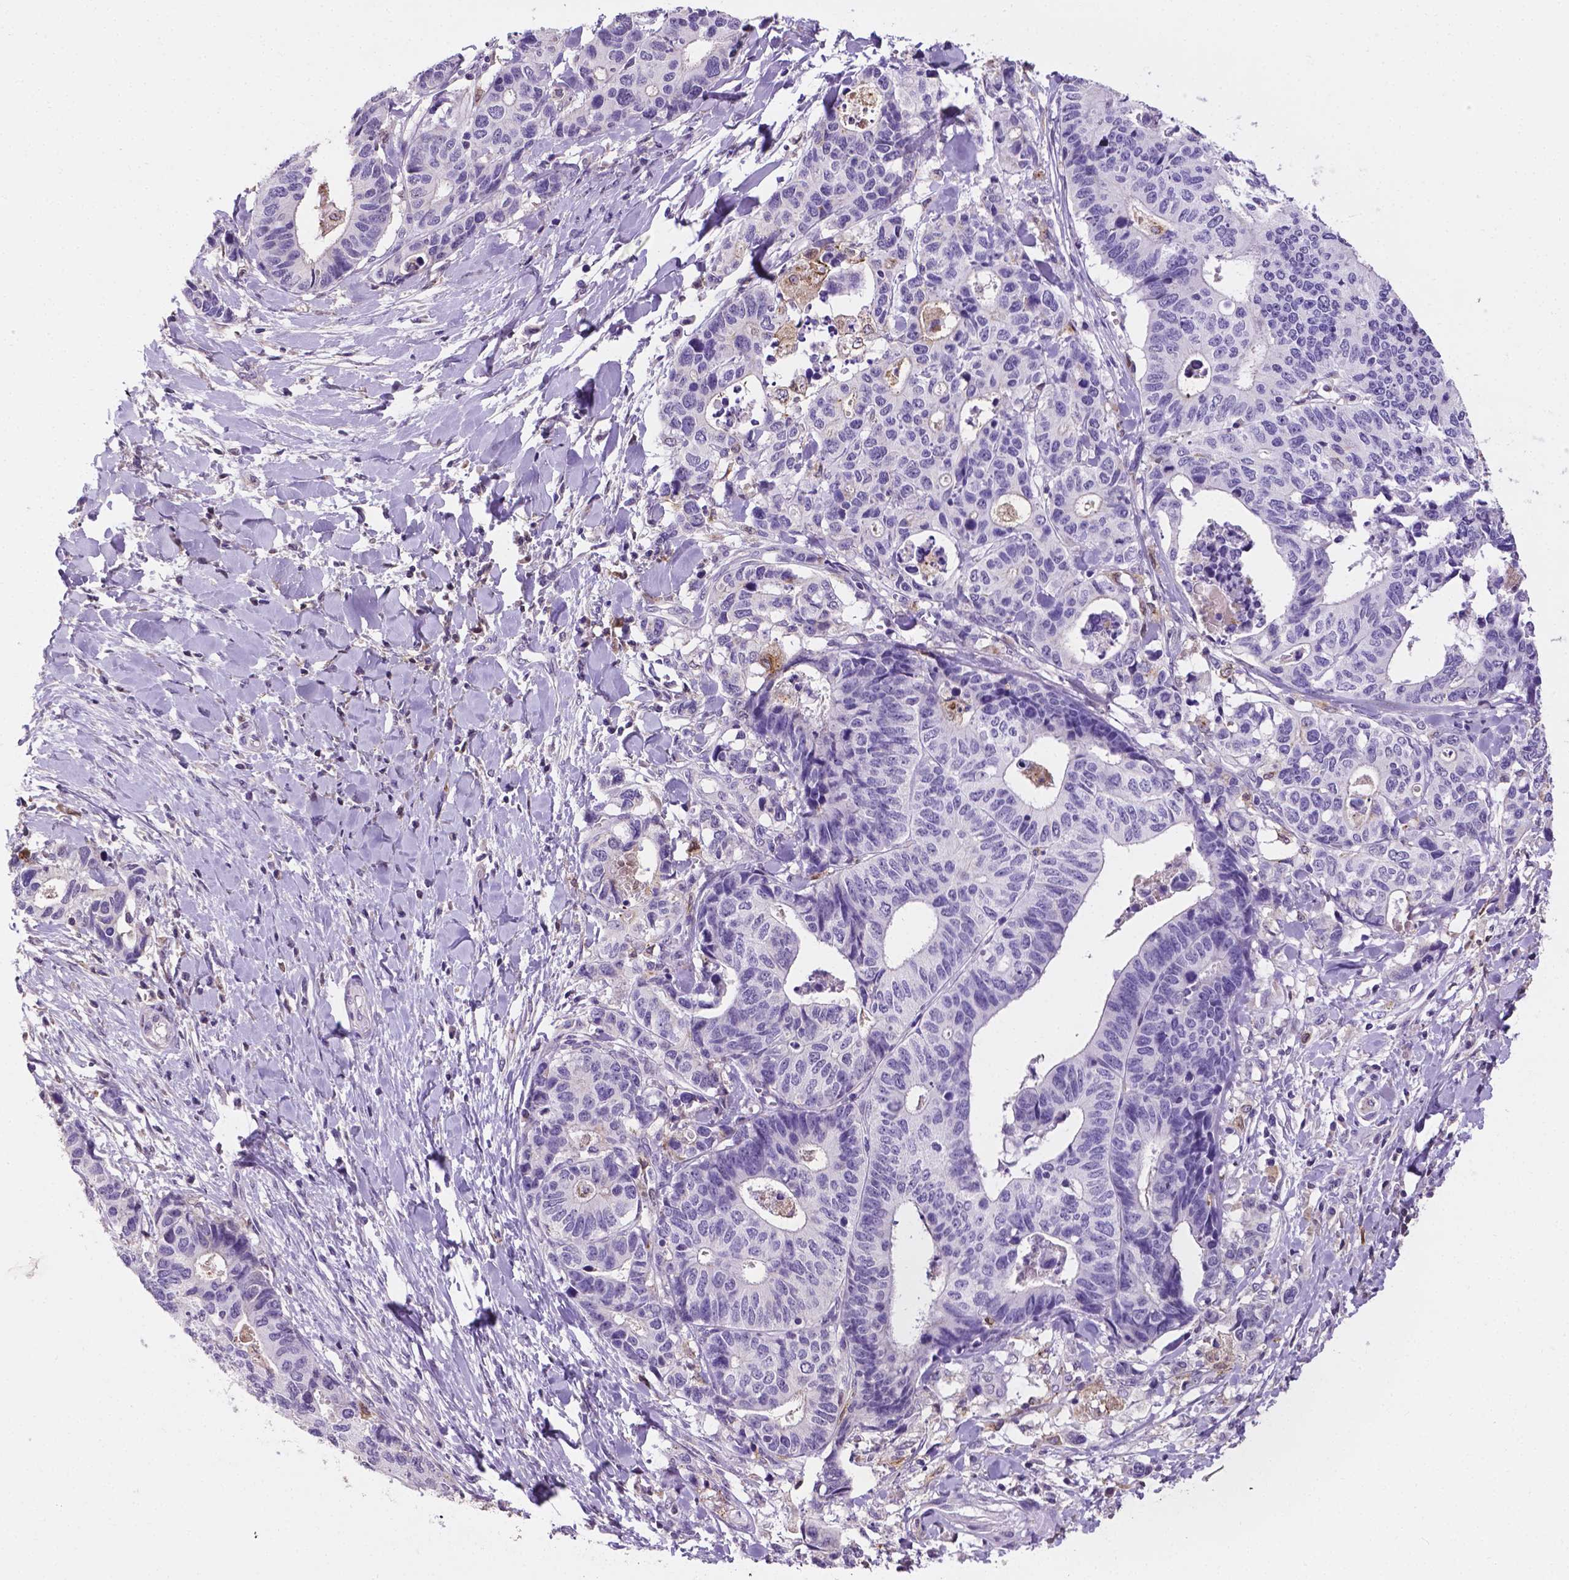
{"staining": {"intensity": "negative", "quantity": "none", "location": "none"}, "tissue": "stomach cancer", "cell_type": "Tumor cells", "image_type": "cancer", "snomed": [{"axis": "morphology", "description": "Adenocarcinoma, NOS"}, {"axis": "topography", "description": "Stomach, upper"}], "caption": "High power microscopy photomicrograph of an immunohistochemistry image of stomach cancer, revealing no significant staining in tumor cells.", "gene": "APOE", "patient": {"sex": "female", "age": 67}}